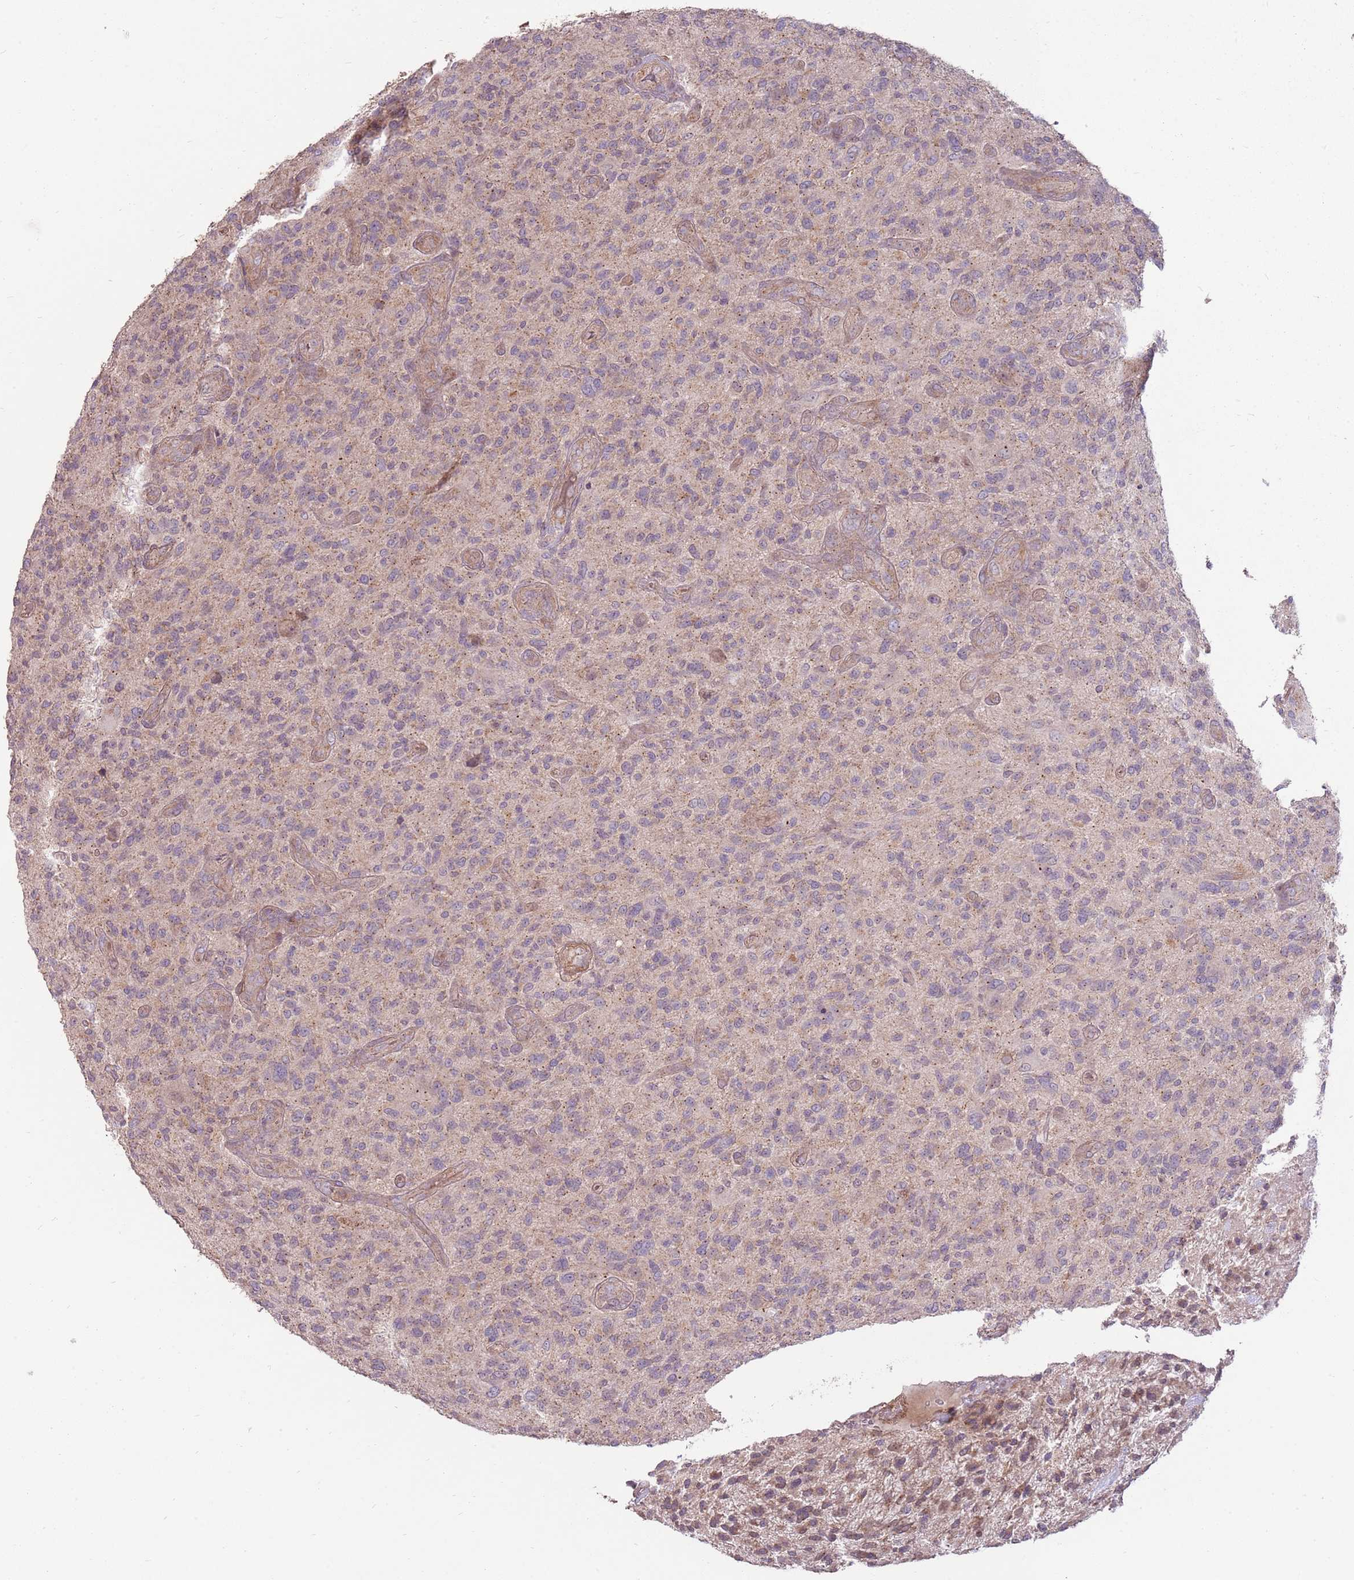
{"staining": {"intensity": "negative", "quantity": "none", "location": "none"}, "tissue": "glioma", "cell_type": "Tumor cells", "image_type": "cancer", "snomed": [{"axis": "morphology", "description": "Glioma, malignant, High grade"}, {"axis": "topography", "description": "Brain"}], "caption": "Immunohistochemical staining of human malignant glioma (high-grade) exhibits no significant positivity in tumor cells.", "gene": "SPATA31D1", "patient": {"sex": "male", "age": 47}}